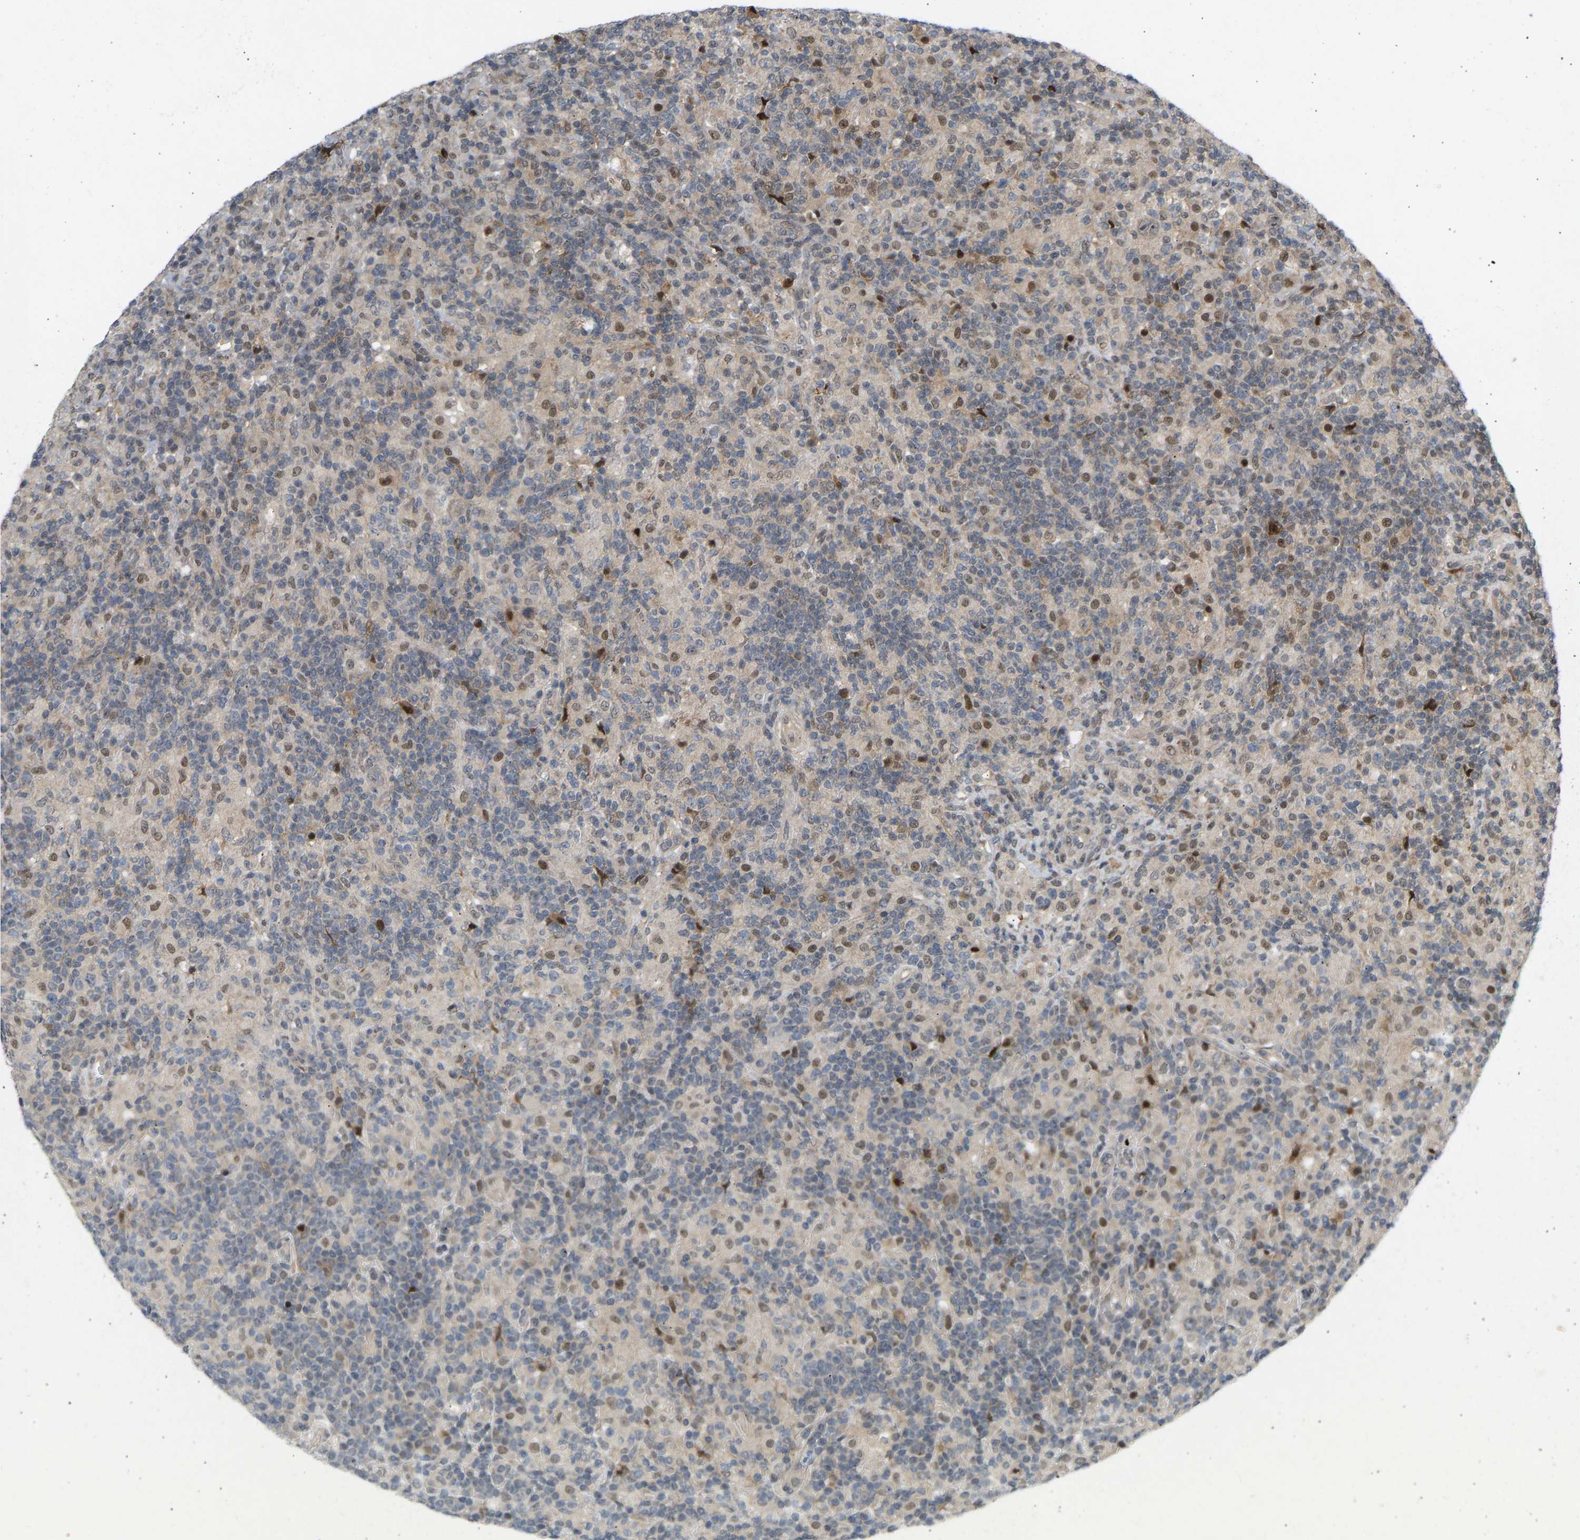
{"staining": {"intensity": "moderate", "quantity": "<25%", "location": "nuclear"}, "tissue": "lymphoma", "cell_type": "Tumor cells", "image_type": "cancer", "snomed": [{"axis": "morphology", "description": "Hodgkin's disease, NOS"}, {"axis": "topography", "description": "Lymph node"}], "caption": "The micrograph reveals immunohistochemical staining of lymphoma. There is moderate nuclear positivity is present in approximately <25% of tumor cells.", "gene": "BAG1", "patient": {"sex": "male", "age": 70}}